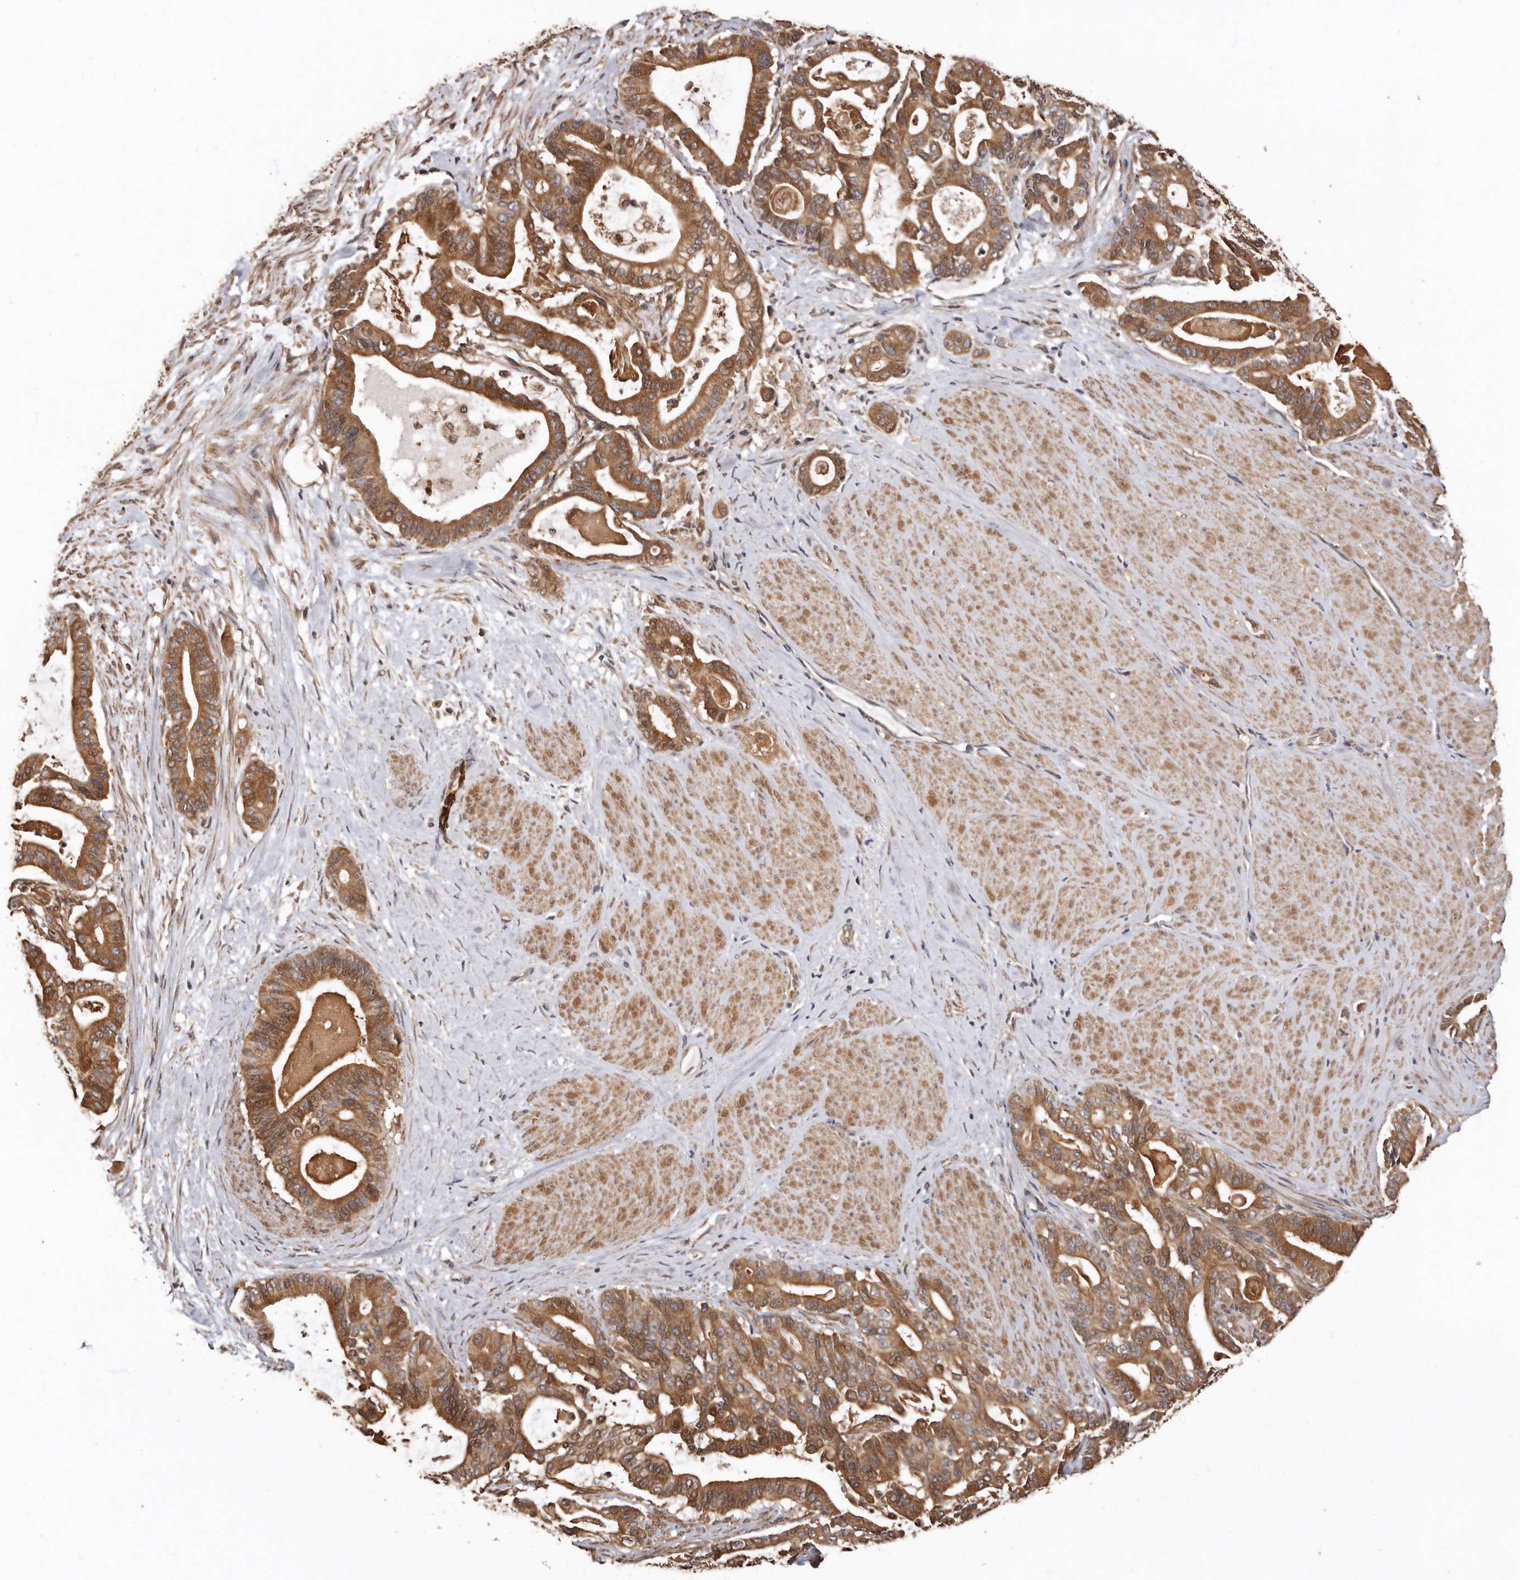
{"staining": {"intensity": "moderate", "quantity": ">75%", "location": "cytoplasmic/membranous"}, "tissue": "pancreatic cancer", "cell_type": "Tumor cells", "image_type": "cancer", "snomed": [{"axis": "morphology", "description": "Adenocarcinoma, NOS"}, {"axis": "topography", "description": "Pancreas"}], "caption": "An IHC micrograph of tumor tissue is shown. Protein staining in brown shows moderate cytoplasmic/membranous positivity in pancreatic cancer within tumor cells.", "gene": "COQ8B", "patient": {"sex": "male", "age": 63}}